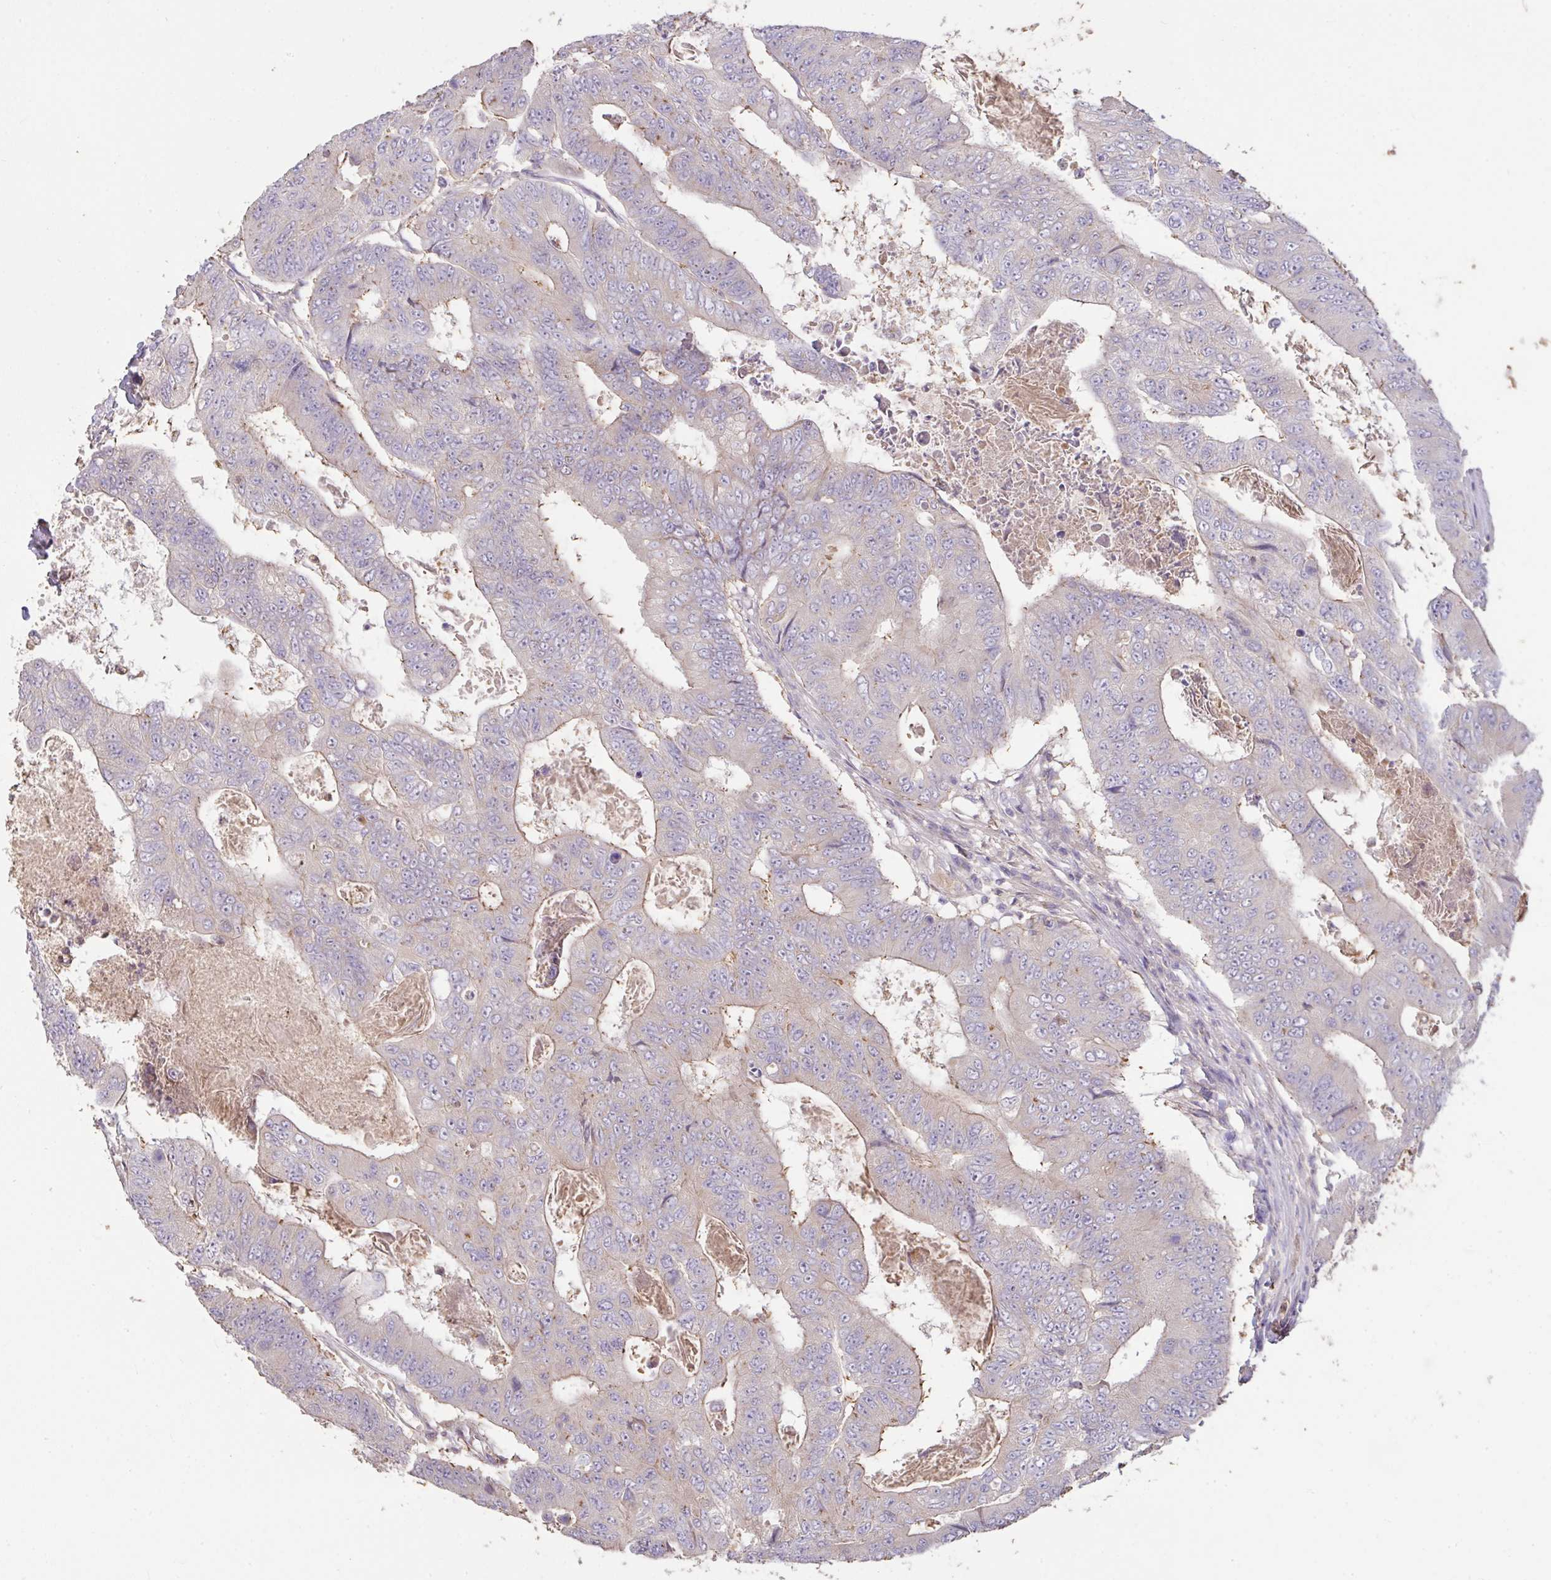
{"staining": {"intensity": "weak", "quantity": "<25%", "location": "cytoplasmic/membranous"}, "tissue": "colorectal cancer", "cell_type": "Tumor cells", "image_type": "cancer", "snomed": [{"axis": "morphology", "description": "Adenocarcinoma, NOS"}, {"axis": "topography", "description": "Colon"}], "caption": "A high-resolution photomicrograph shows IHC staining of colorectal adenocarcinoma, which exhibits no significant positivity in tumor cells.", "gene": "FCER1A", "patient": {"sex": "female", "age": 48}}